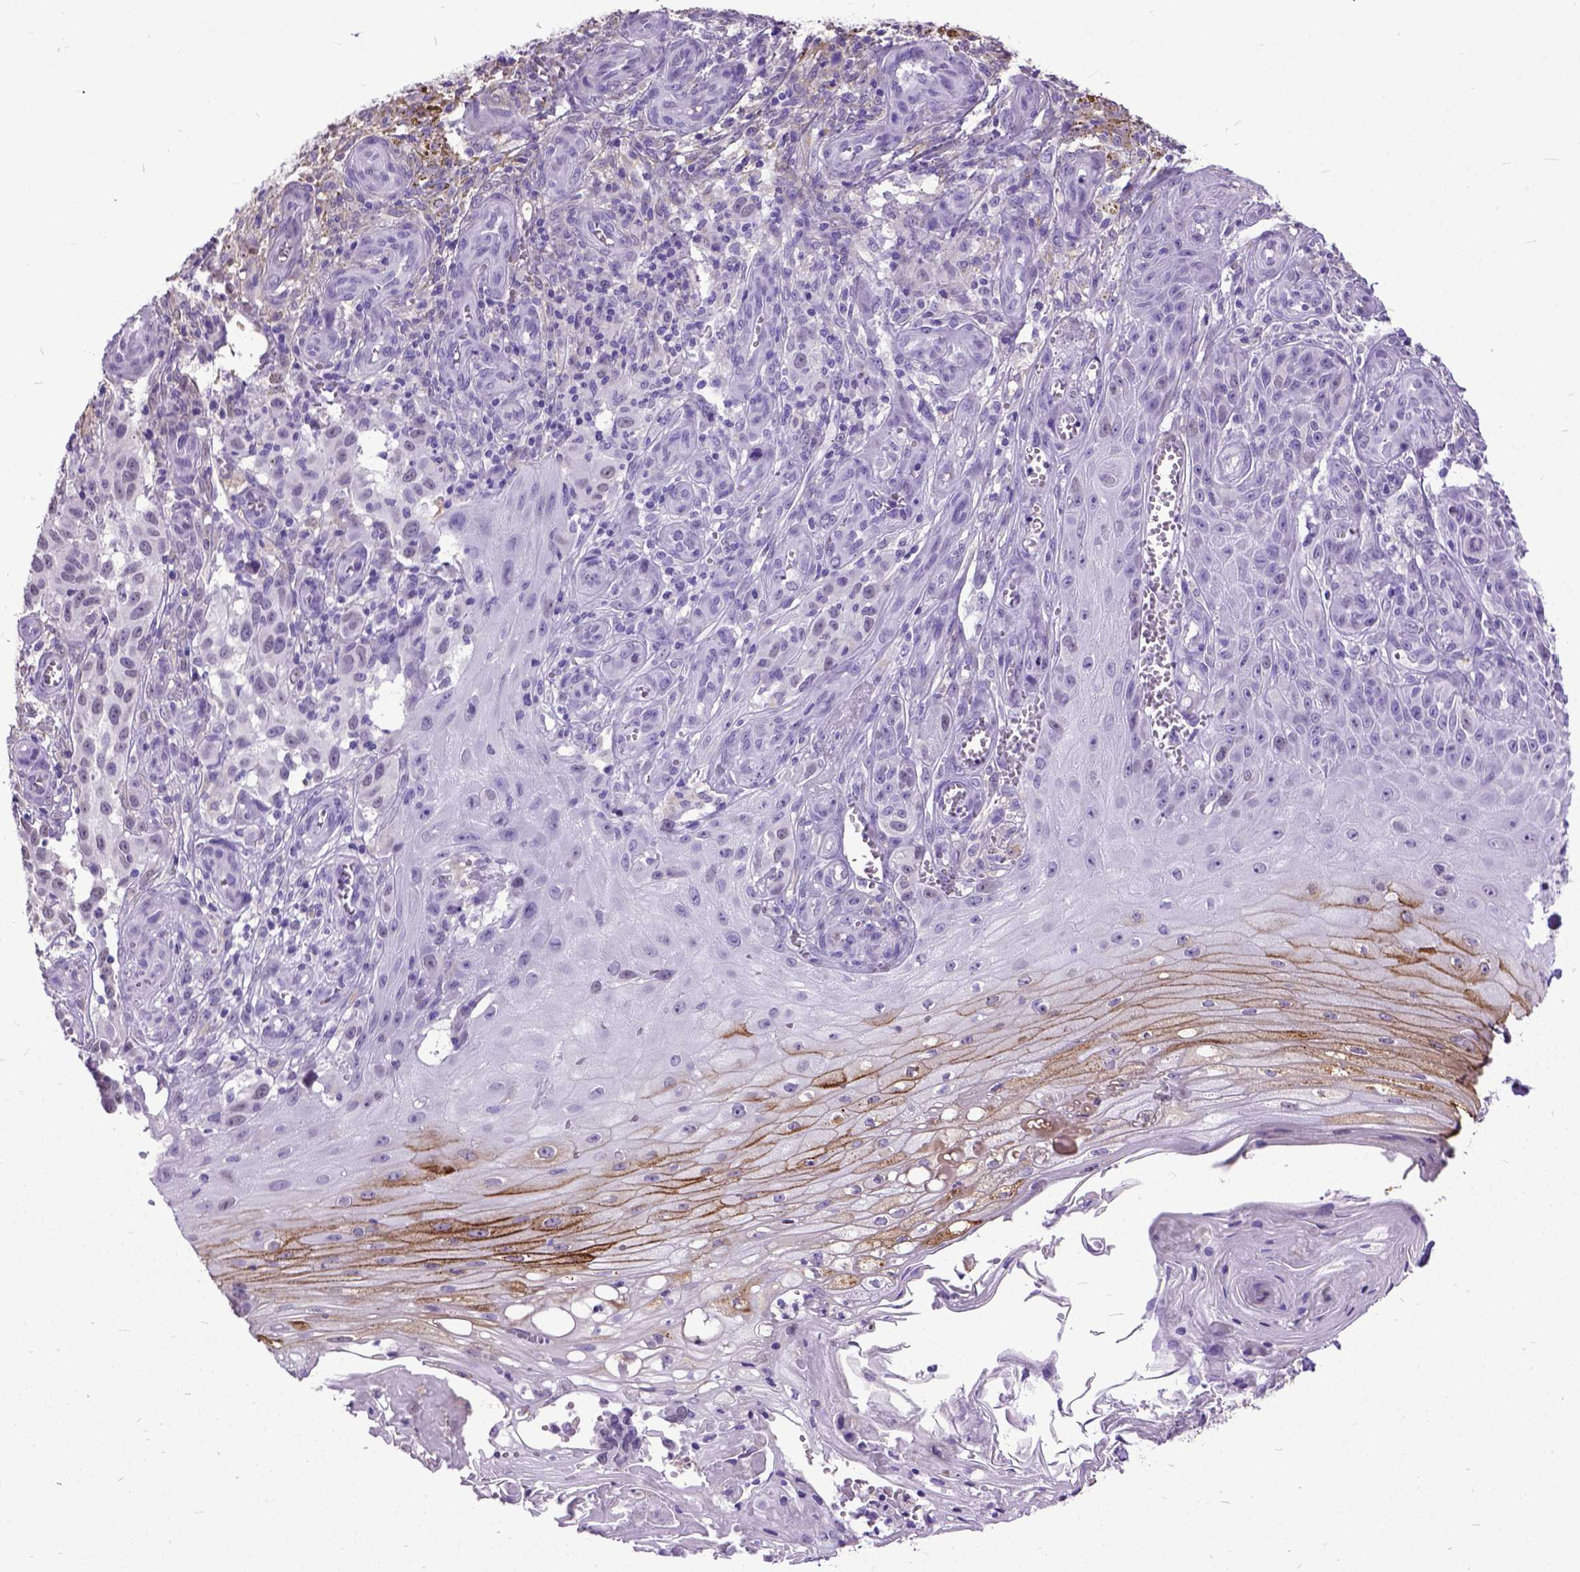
{"staining": {"intensity": "negative", "quantity": "none", "location": "none"}, "tissue": "melanoma", "cell_type": "Tumor cells", "image_type": "cancer", "snomed": [{"axis": "morphology", "description": "Malignant melanoma, NOS"}, {"axis": "topography", "description": "Skin"}], "caption": "Immunohistochemical staining of melanoma demonstrates no significant expression in tumor cells.", "gene": "MARCHF10", "patient": {"sex": "female", "age": 53}}